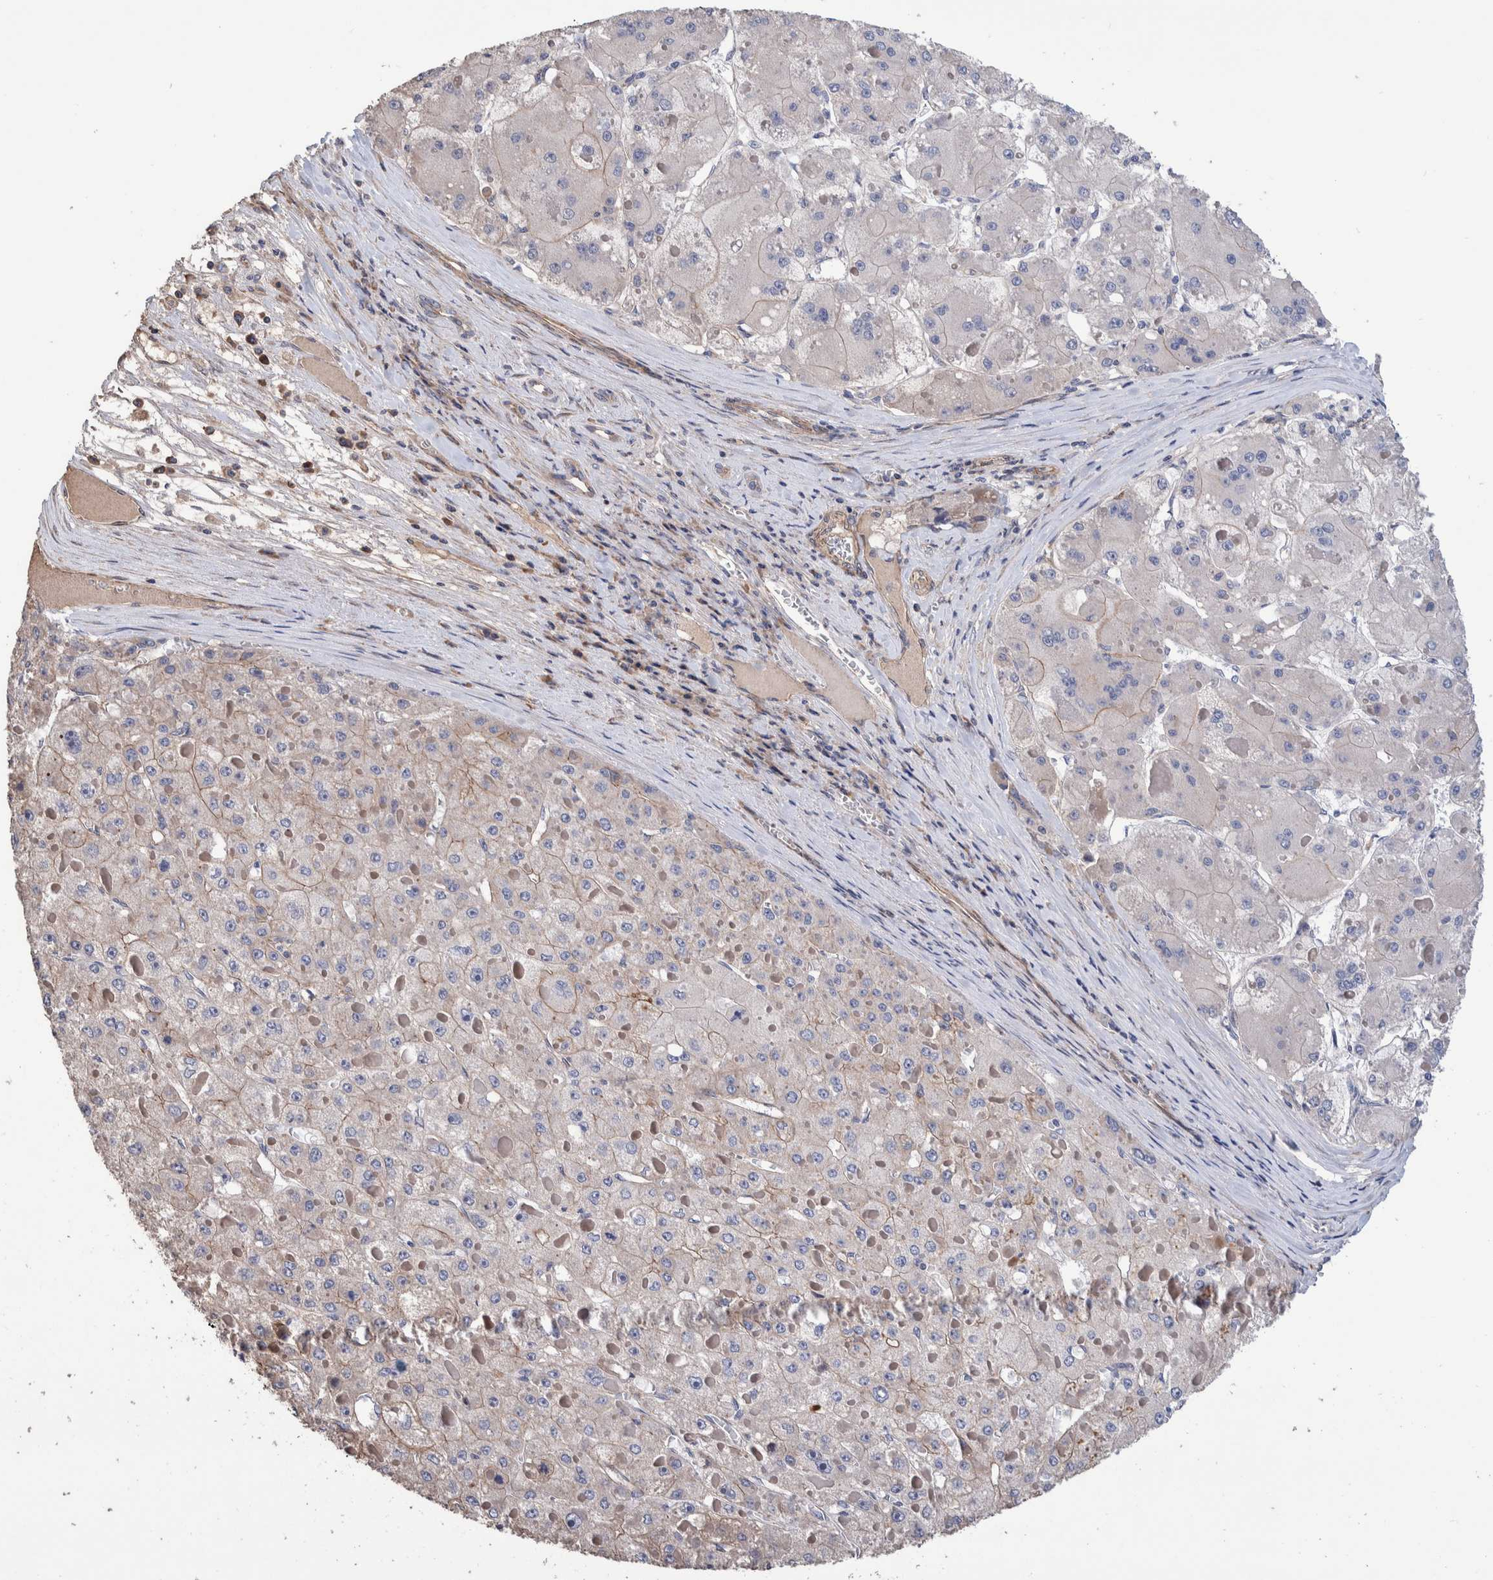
{"staining": {"intensity": "weak", "quantity": "<25%", "location": "cytoplasmic/membranous"}, "tissue": "liver cancer", "cell_type": "Tumor cells", "image_type": "cancer", "snomed": [{"axis": "morphology", "description": "Carcinoma, Hepatocellular, NOS"}, {"axis": "topography", "description": "Liver"}], "caption": "This is an IHC photomicrograph of liver cancer. There is no staining in tumor cells.", "gene": "SLC45A4", "patient": {"sex": "female", "age": 73}}